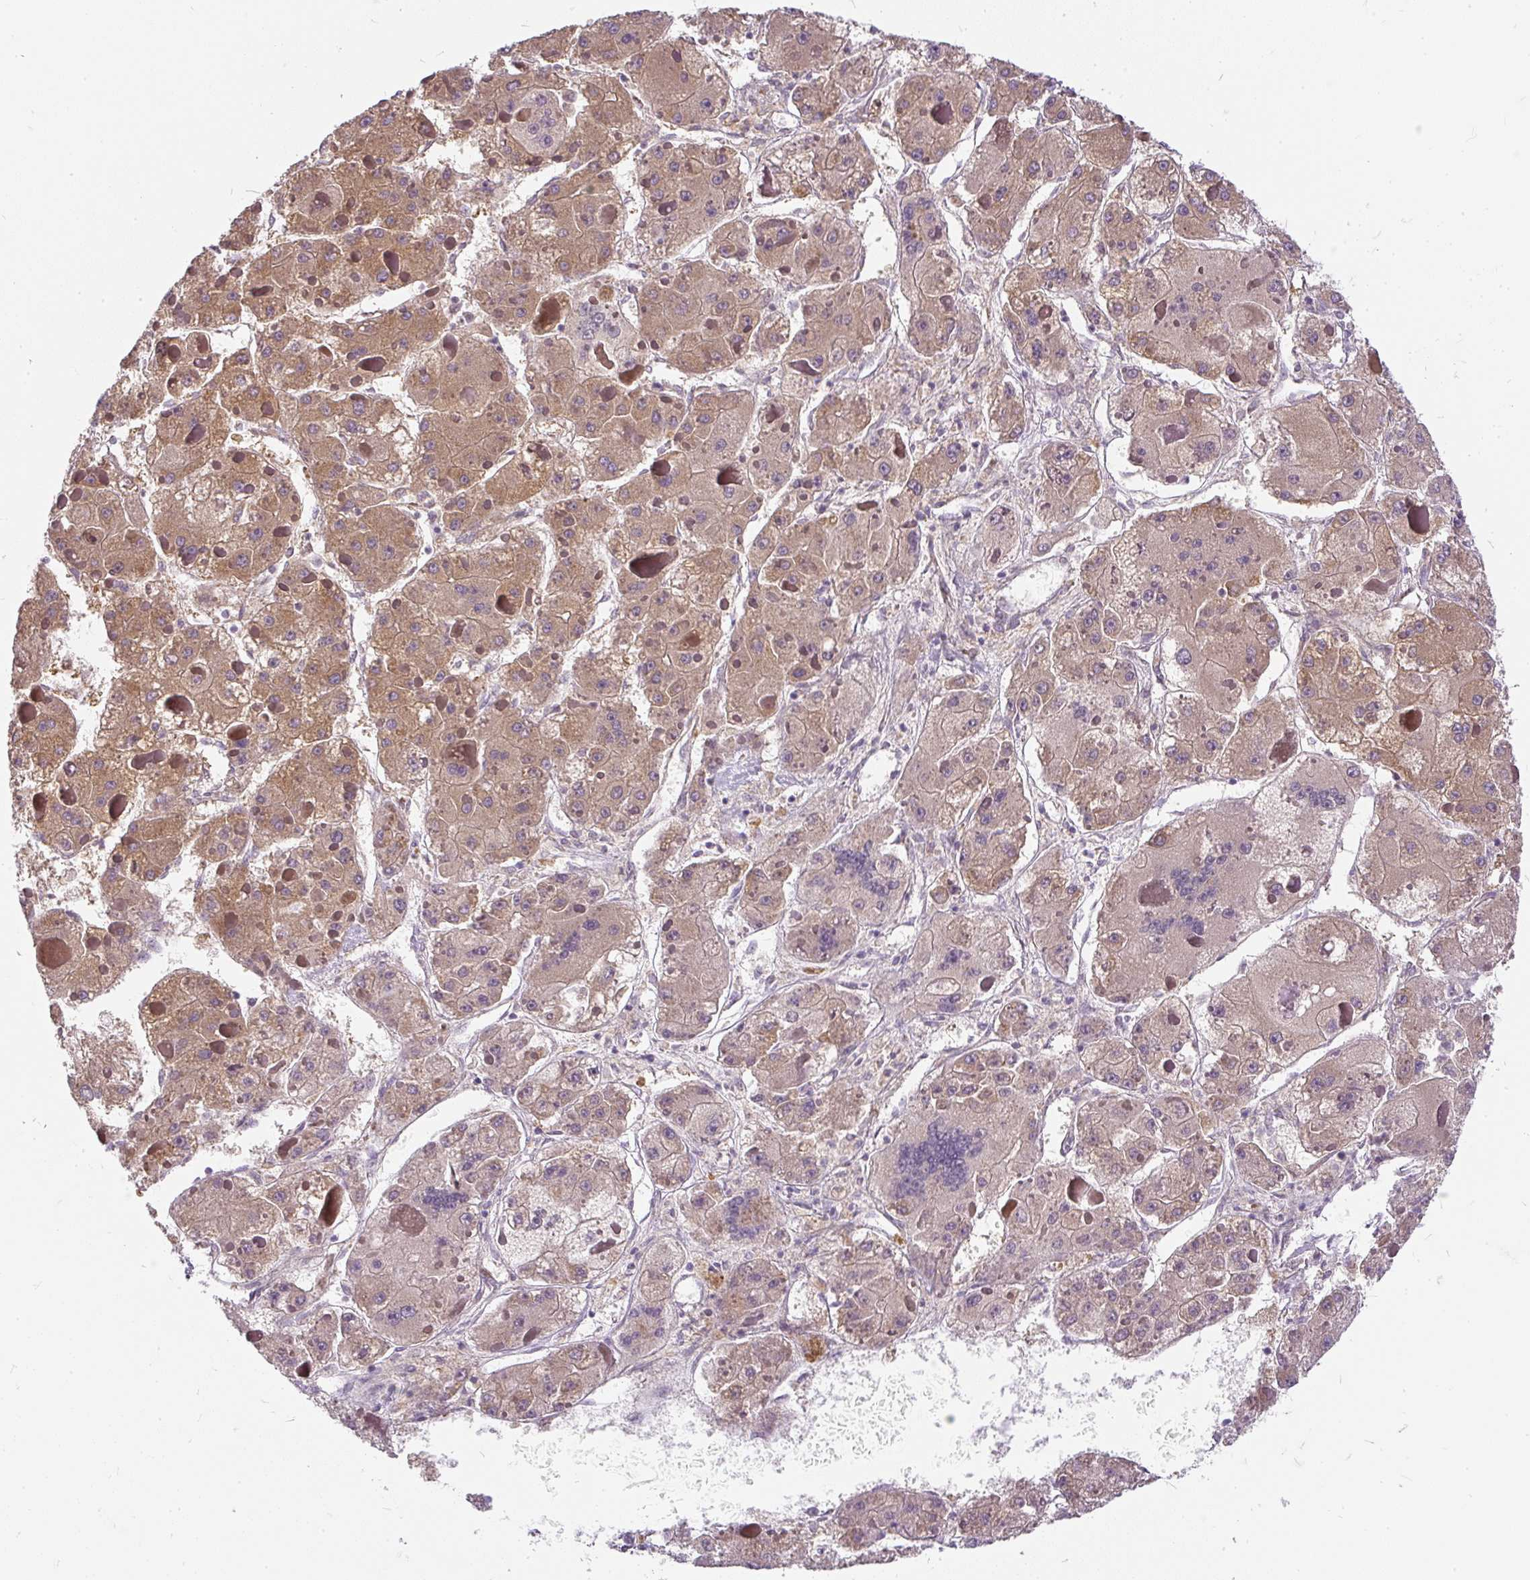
{"staining": {"intensity": "moderate", "quantity": ">75%", "location": "cytoplasmic/membranous"}, "tissue": "liver cancer", "cell_type": "Tumor cells", "image_type": "cancer", "snomed": [{"axis": "morphology", "description": "Carcinoma, Hepatocellular, NOS"}, {"axis": "topography", "description": "Liver"}], "caption": "High-power microscopy captured an IHC histopathology image of liver hepatocellular carcinoma, revealing moderate cytoplasmic/membranous expression in approximately >75% of tumor cells. (Brightfield microscopy of DAB IHC at high magnification).", "gene": "CYP20A1", "patient": {"sex": "female", "age": 73}}